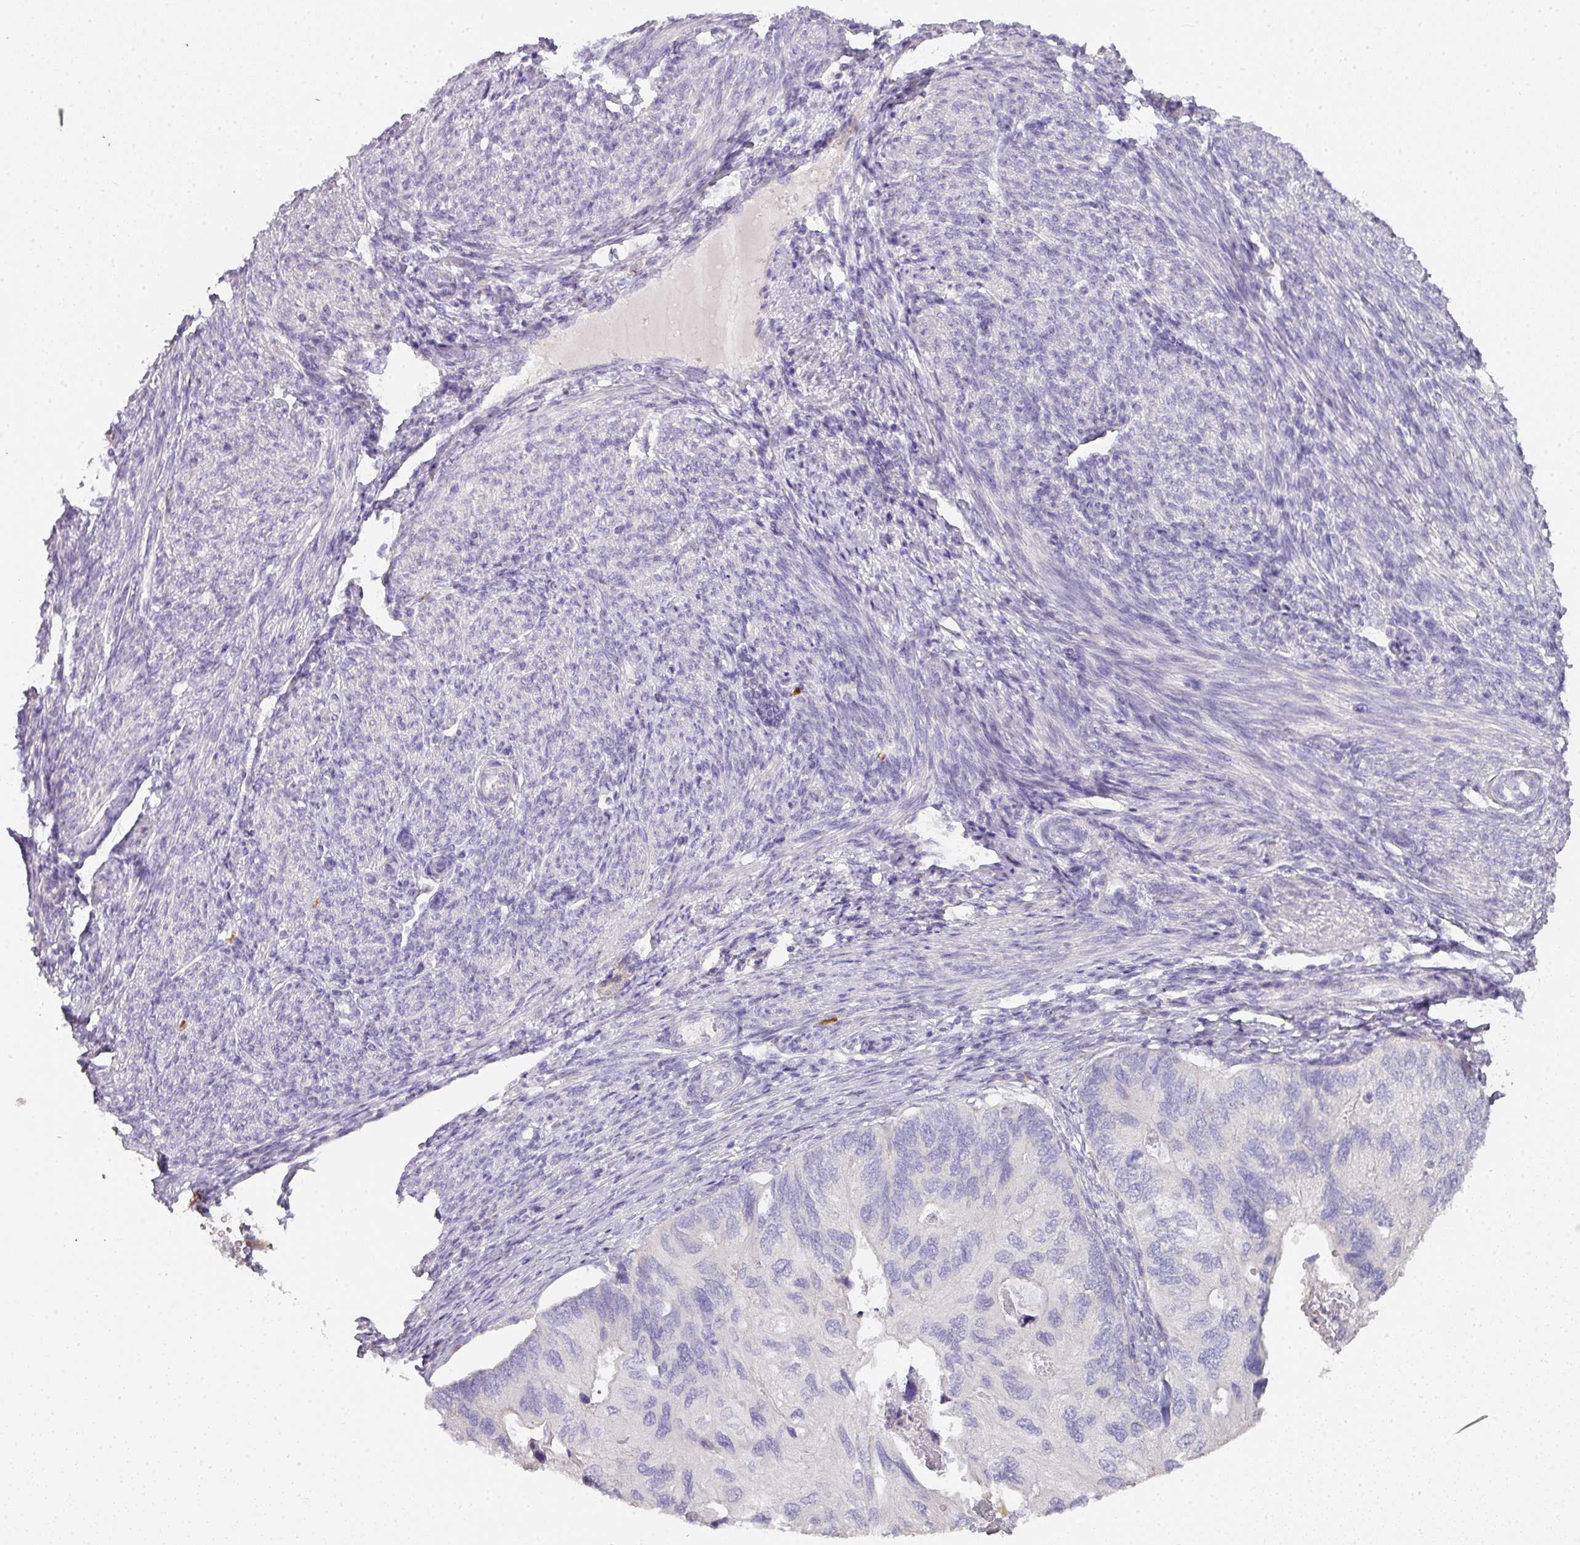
{"staining": {"intensity": "negative", "quantity": "none", "location": "none"}, "tissue": "endometrial cancer", "cell_type": "Tumor cells", "image_type": "cancer", "snomed": [{"axis": "morphology", "description": "Carcinoma, NOS"}, {"axis": "topography", "description": "Uterus"}], "caption": "A histopathology image of carcinoma (endometrial) stained for a protein demonstrates no brown staining in tumor cells.", "gene": "HHEX", "patient": {"sex": "female", "age": 76}}